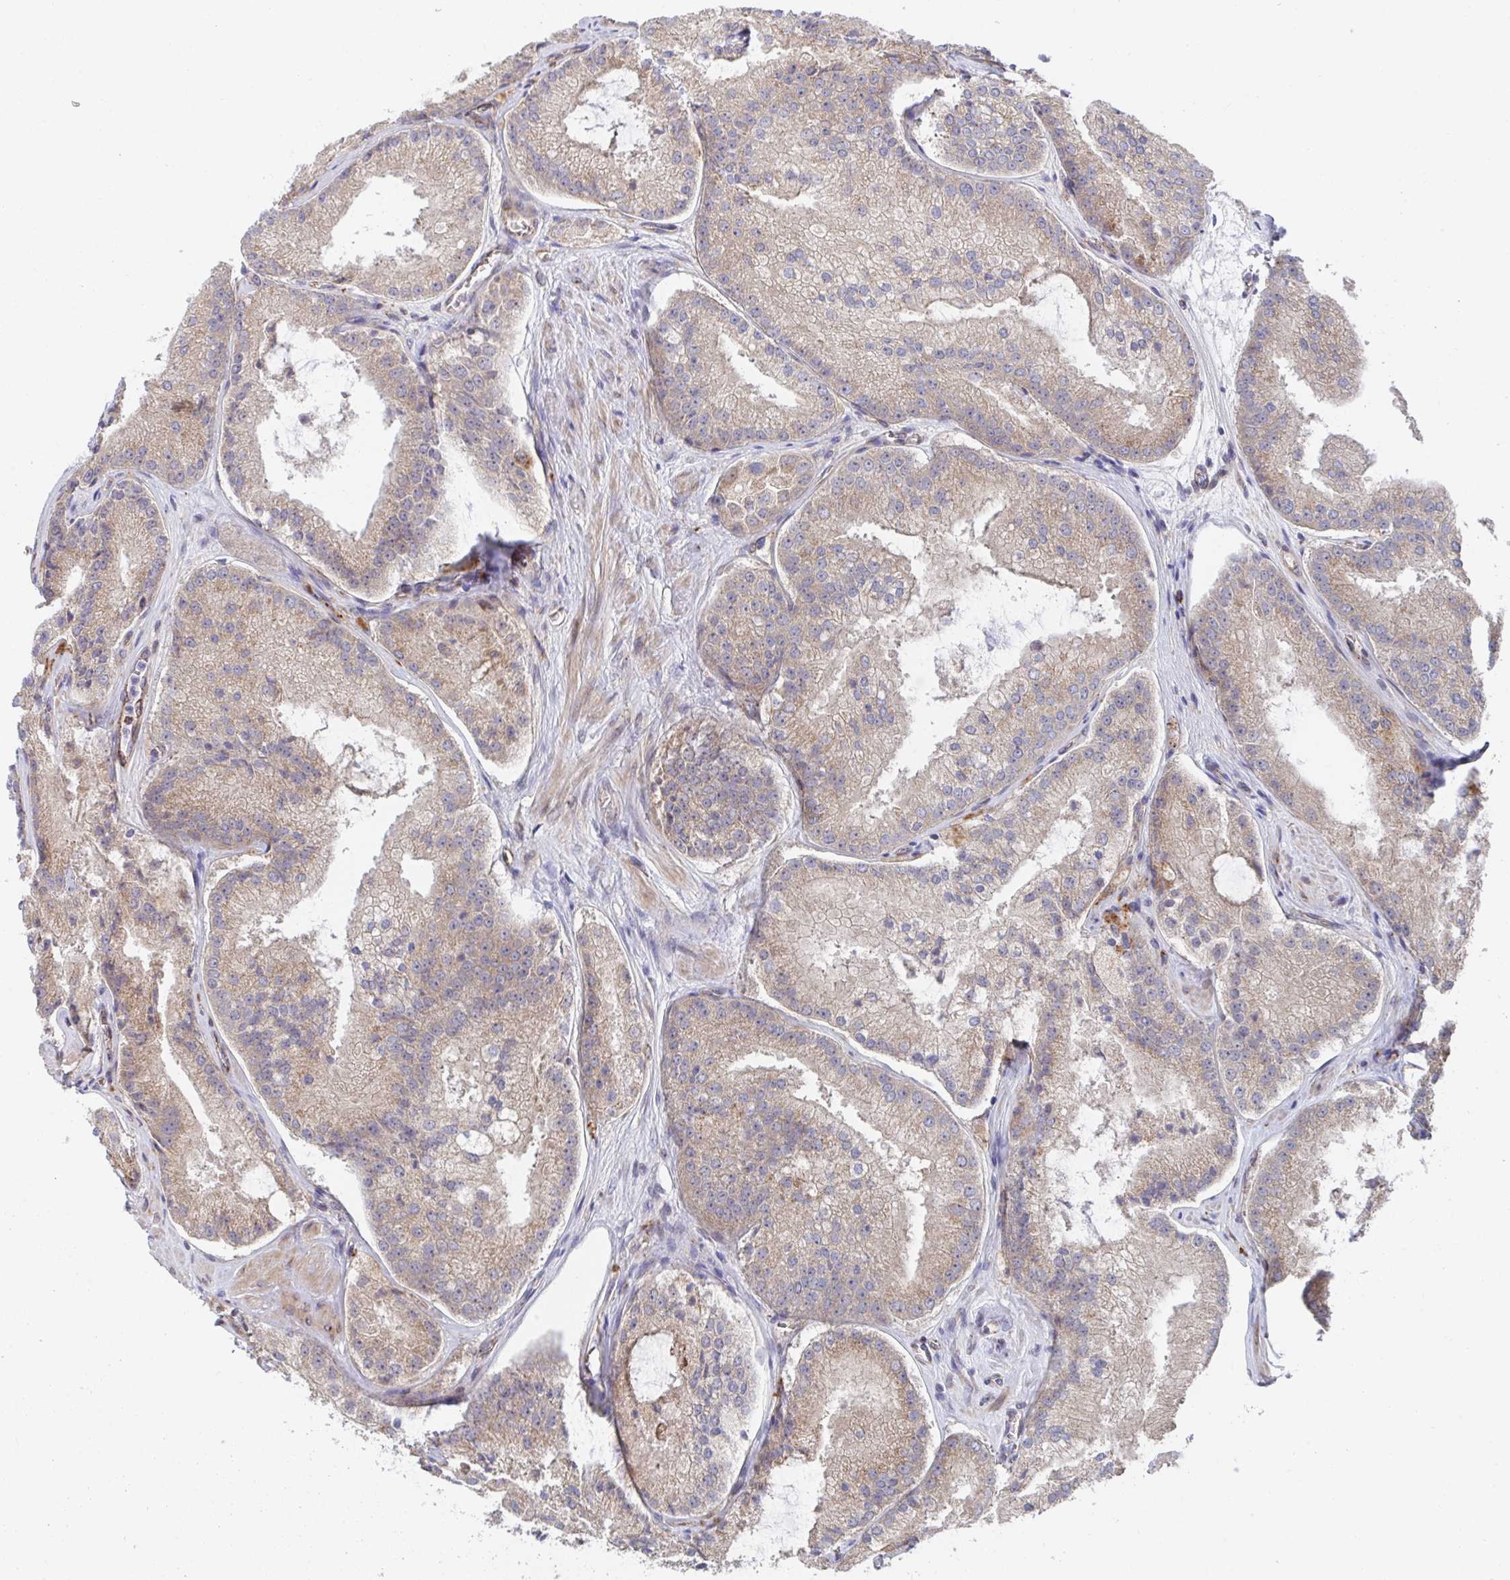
{"staining": {"intensity": "weak", "quantity": ">75%", "location": "cytoplasmic/membranous"}, "tissue": "prostate cancer", "cell_type": "Tumor cells", "image_type": "cancer", "snomed": [{"axis": "morphology", "description": "Adenocarcinoma, High grade"}, {"axis": "topography", "description": "Prostate"}], "caption": "This is an image of immunohistochemistry (IHC) staining of prostate cancer, which shows weak expression in the cytoplasmic/membranous of tumor cells.", "gene": "FJX1", "patient": {"sex": "male", "age": 73}}